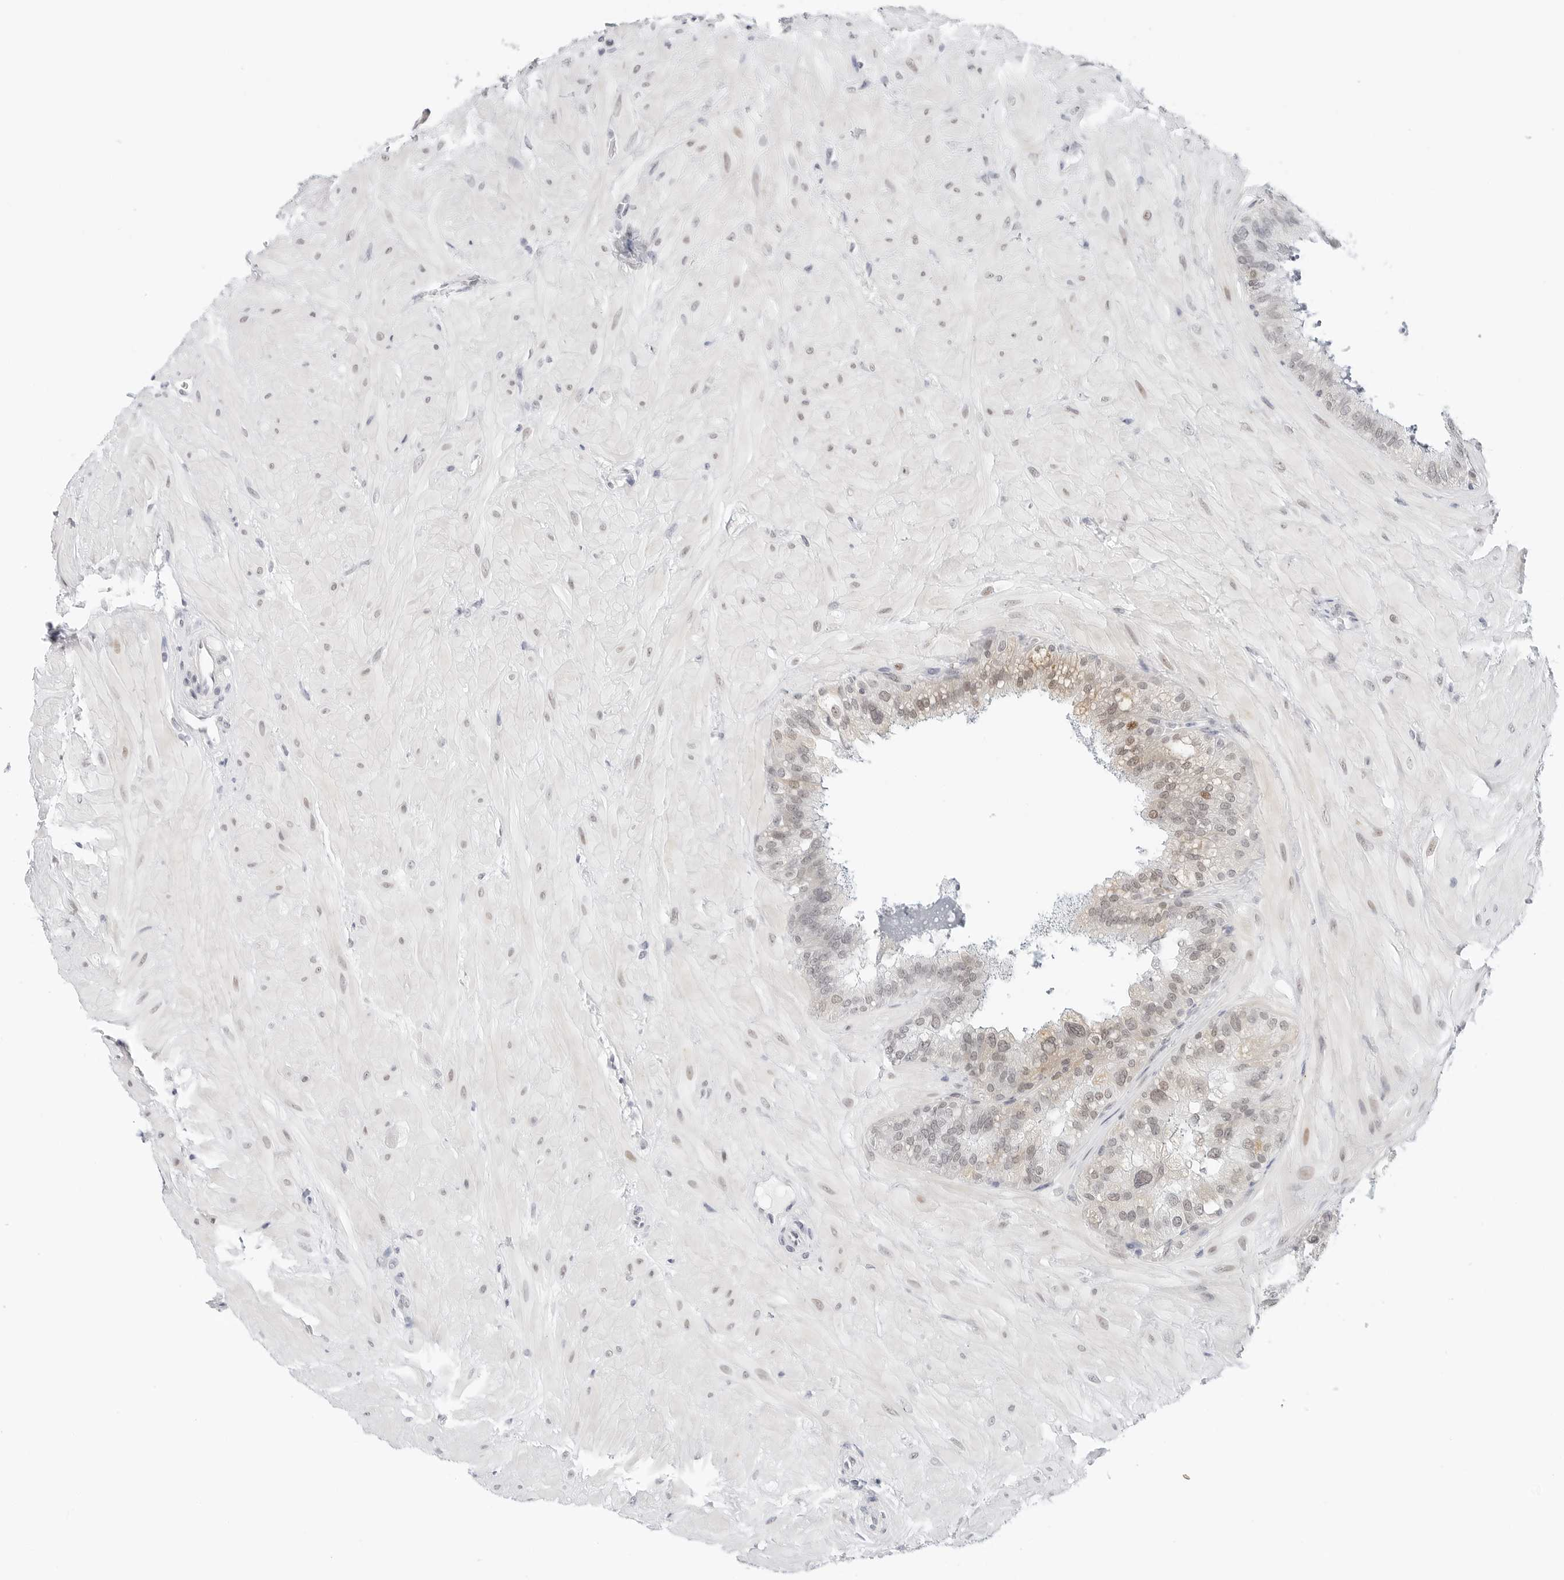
{"staining": {"intensity": "weak", "quantity": "25%-75%", "location": "nuclear"}, "tissue": "seminal vesicle", "cell_type": "Glandular cells", "image_type": "normal", "snomed": [{"axis": "morphology", "description": "Normal tissue, NOS"}, {"axis": "topography", "description": "Prostate"}, {"axis": "topography", "description": "Seminal veicle"}], "caption": "Brown immunohistochemical staining in normal human seminal vesicle shows weak nuclear positivity in approximately 25%-75% of glandular cells. (Stains: DAB (3,3'-diaminobenzidine) in brown, nuclei in blue, Microscopy: brightfield microscopy at high magnification).", "gene": "TSEN2", "patient": {"sex": "male", "age": 51}}